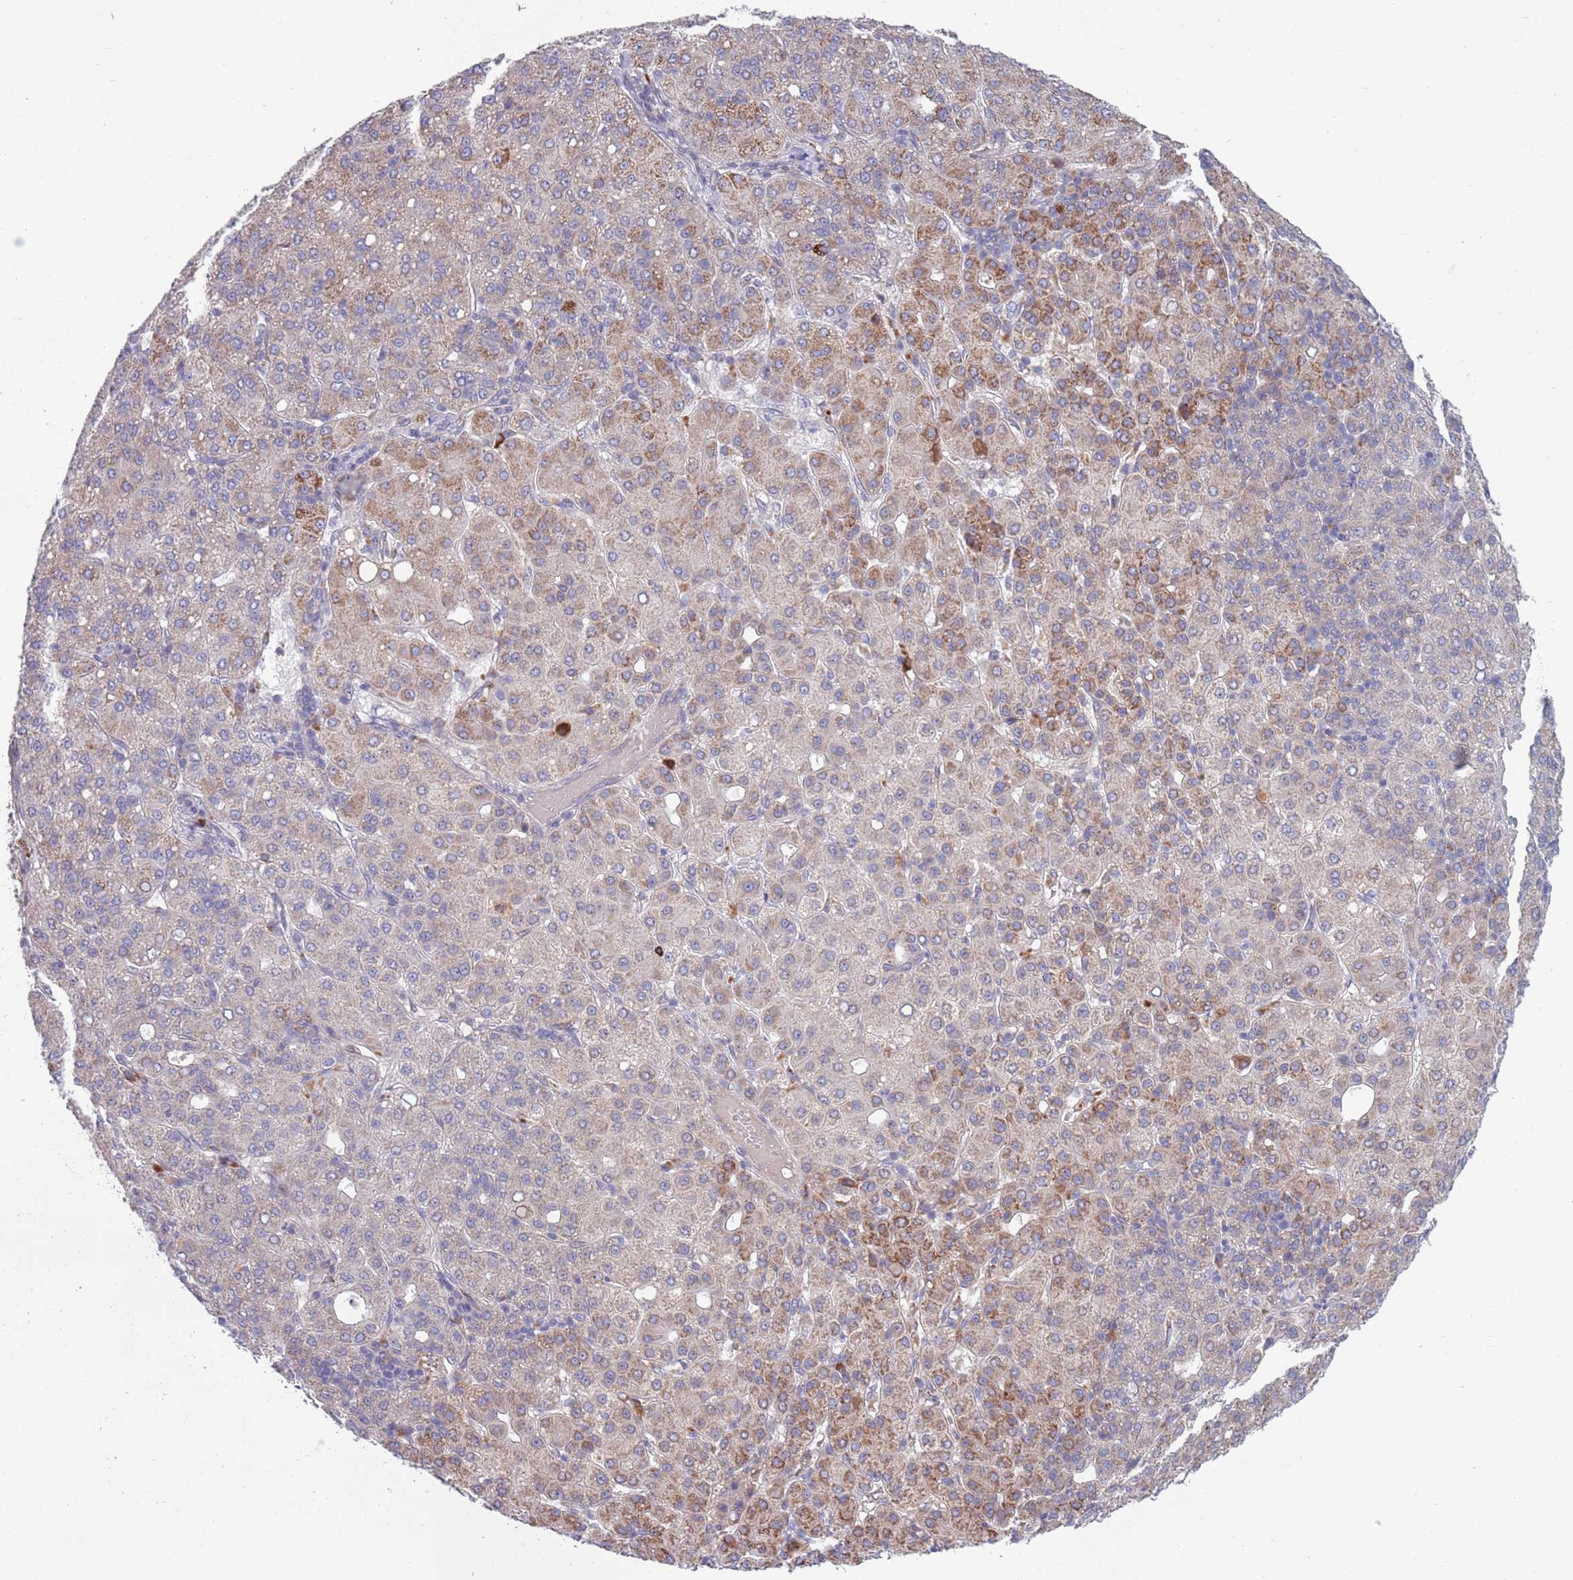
{"staining": {"intensity": "strong", "quantity": "<25%", "location": "cytoplasmic/membranous"}, "tissue": "liver cancer", "cell_type": "Tumor cells", "image_type": "cancer", "snomed": [{"axis": "morphology", "description": "Carcinoma, Hepatocellular, NOS"}, {"axis": "topography", "description": "Liver"}], "caption": "The micrograph demonstrates a brown stain indicating the presence of a protein in the cytoplasmic/membranous of tumor cells in liver cancer.", "gene": "TYW1", "patient": {"sex": "male", "age": 65}}